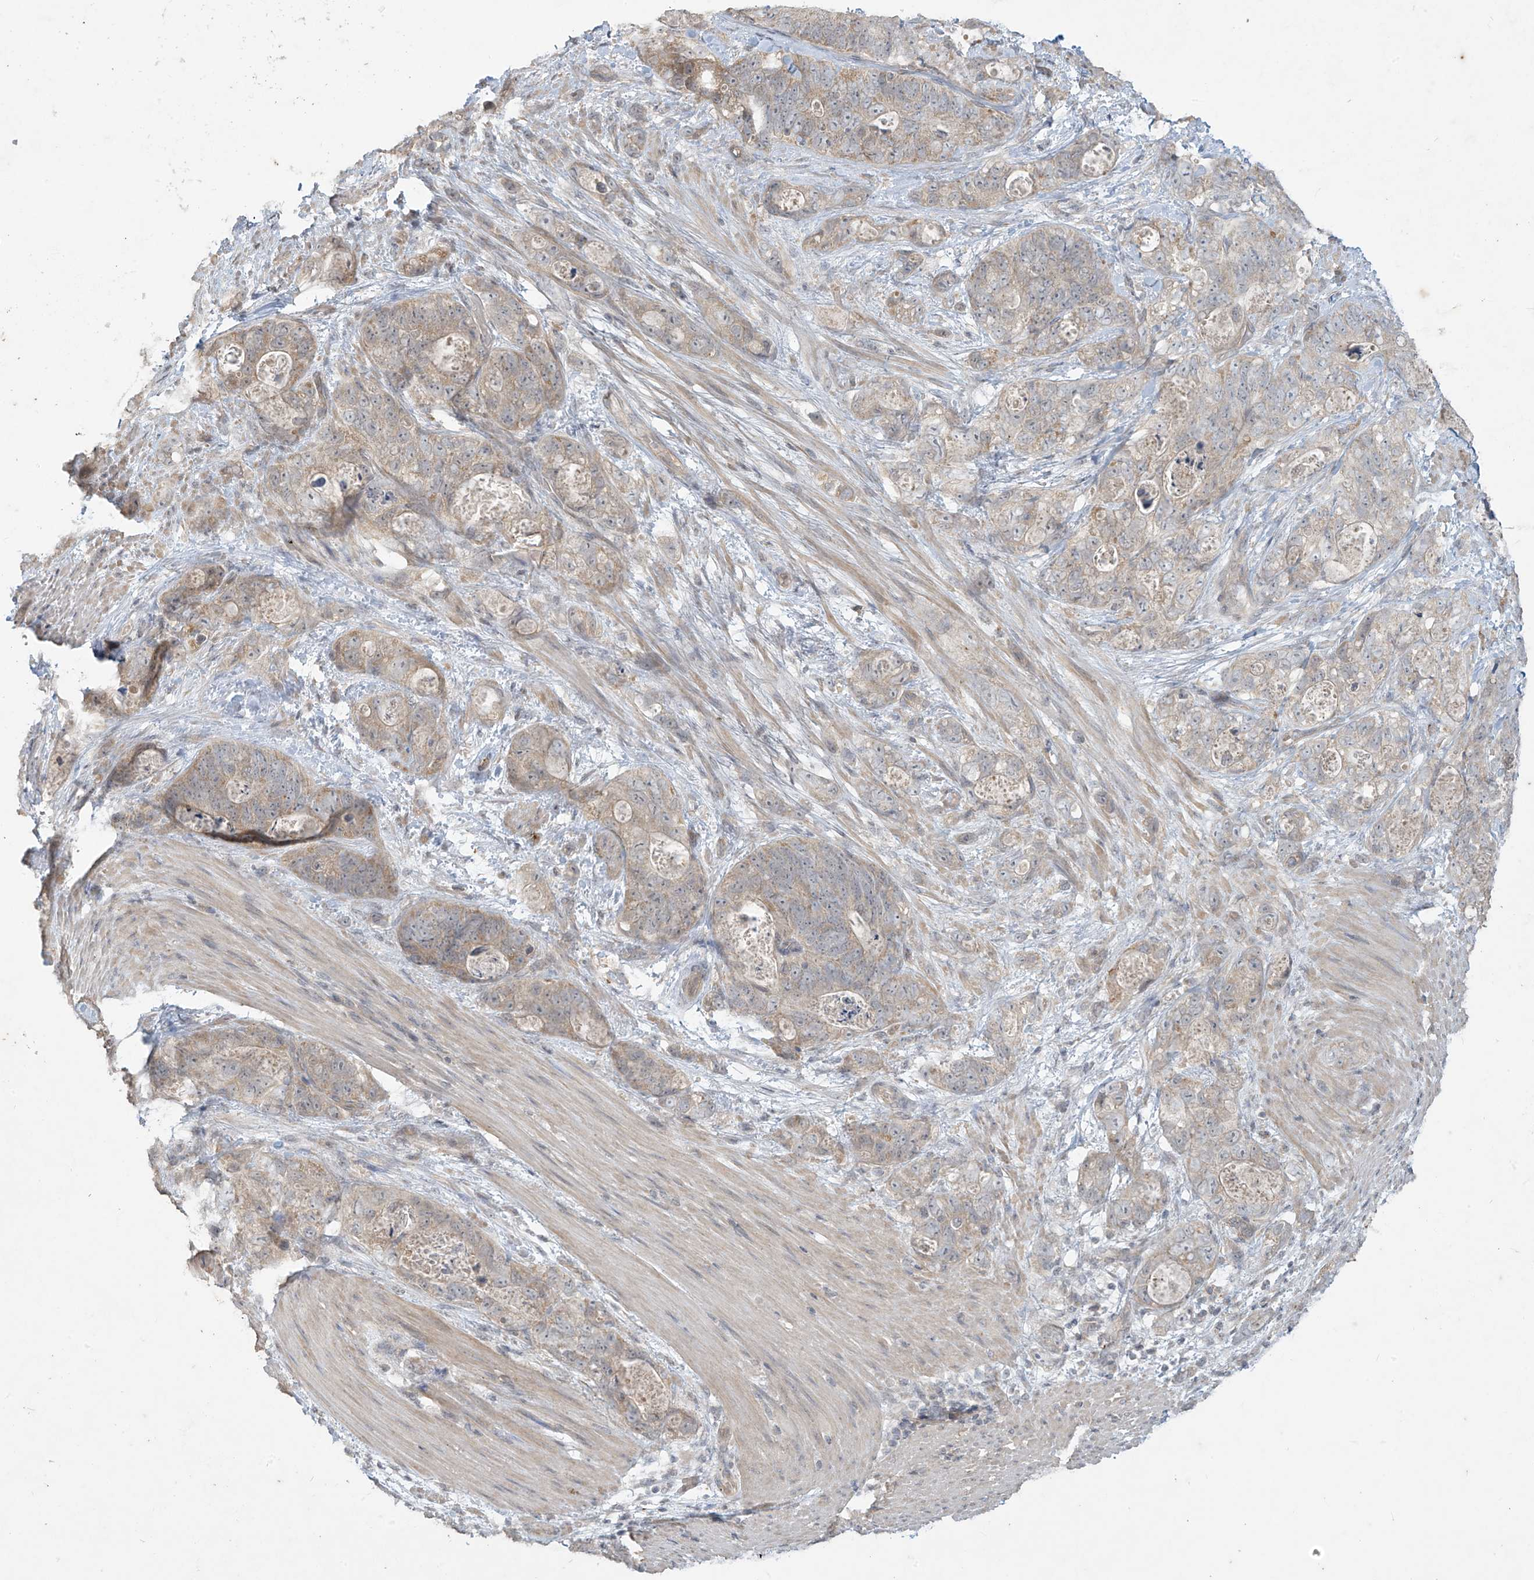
{"staining": {"intensity": "weak", "quantity": "<25%", "location": "cytoplasmic/membranous"}, "tissue": "stomach cancer", "cell_type": "Tumor cells", "image_type": "cancer", "snomed": [{"axis": "morphology", "description": "Normal tissue, NOS"}, {"axis": "morphology", "description": "Adenocarcinoma, NOS"}, {"axis": "topography", "description": "Stomach"}], "caption": "DAB (3,3'-diaminobenzidine) immunohistochemical staining of adenocarcinoma (stomach) exhibits no significant expression in tumor cells. The staining was performed using DAB (3,3'-diaminobenzidine) to visualize the protein expression in brown, while the nuclei were stained in blue with hematoxylin (Magnification: 20x).", "gene": "DGKQ", "patient": {"sex": "female", "age": 89}}